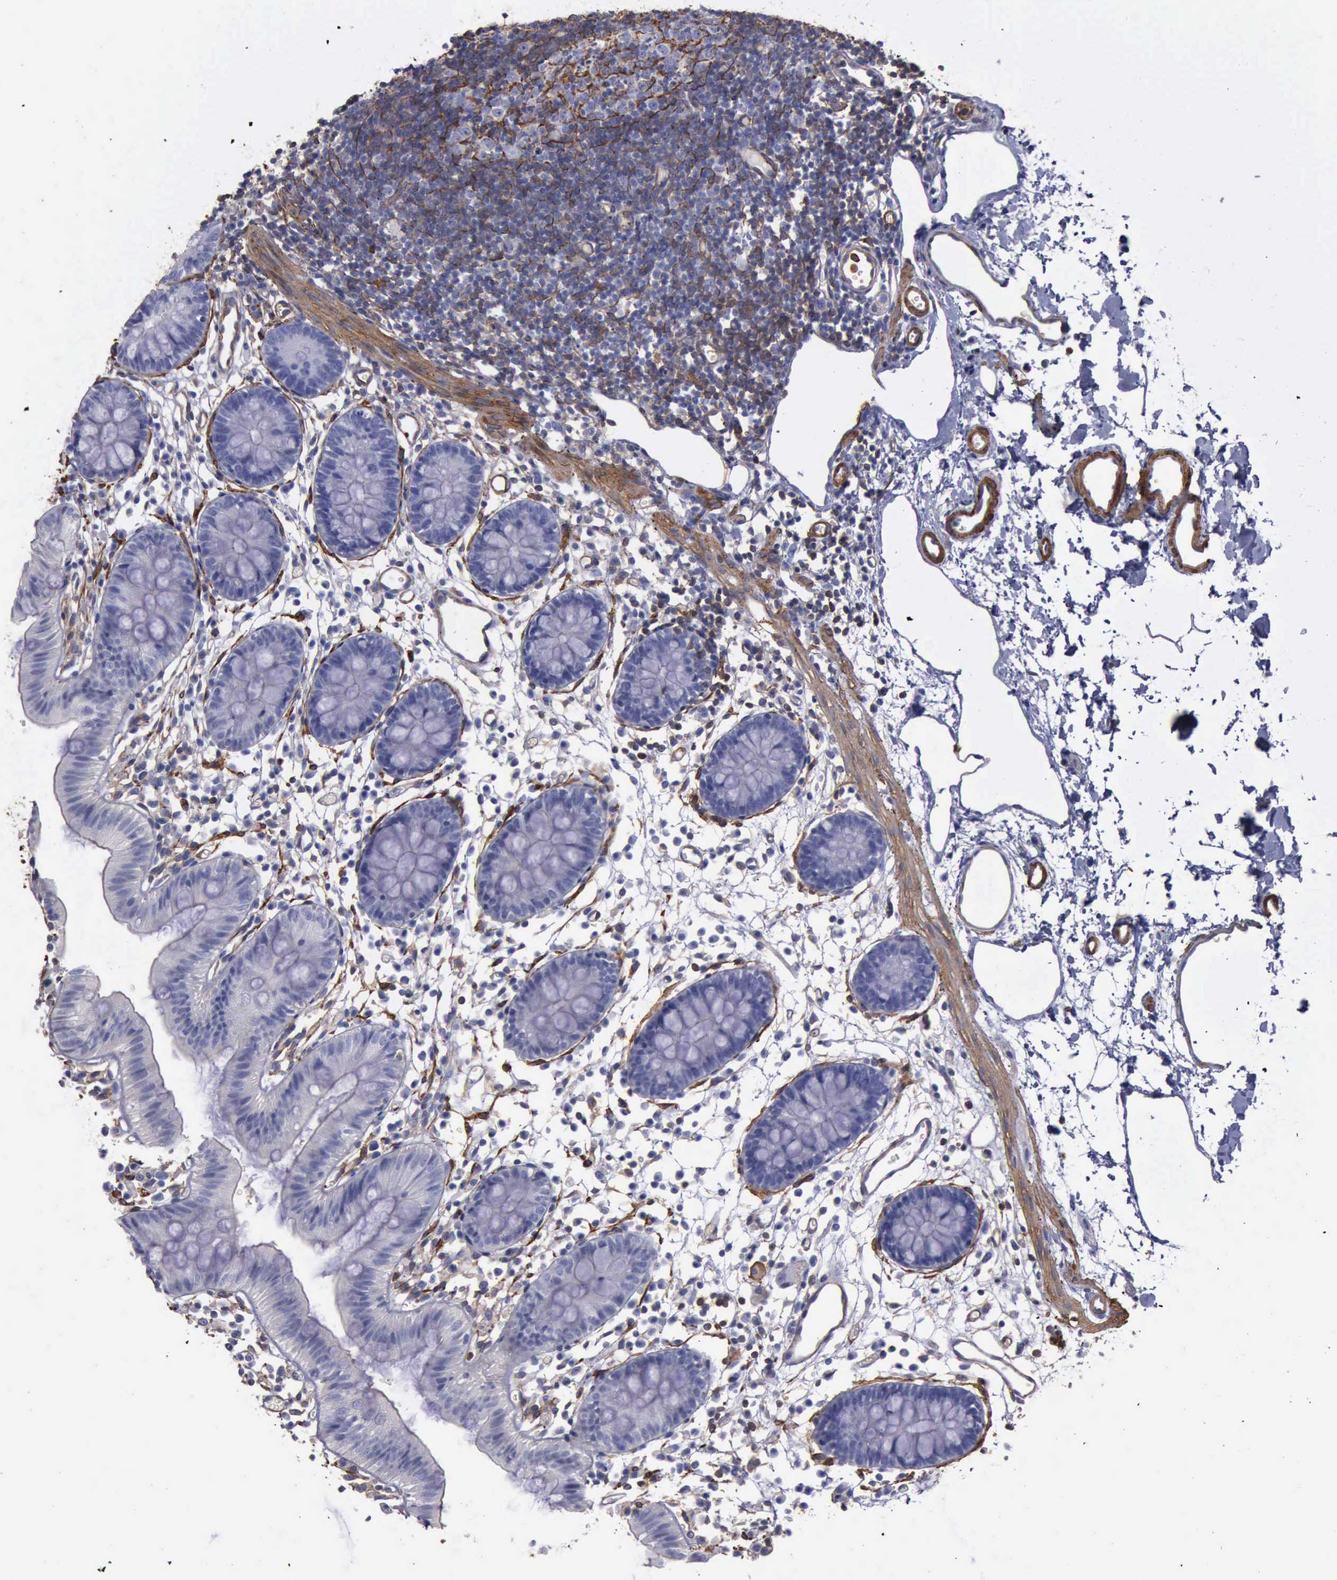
{"staining": {"intensity": "moderate", "quantity": "25%-75%", "location": "cytoplasmic/membranous"}, "tissue": "colon", "cell_type": "Endothelial cells", "image_type": "normal", "snomed": [{"axis": "morphology", "description": "Normal tissue, NOS"}, {"axis": "topography", "description": "Colon"}], "caption": "Immunohistochemical staining of benign human colon reveals 25%-75% levels of moderate cytoplasmic/membranous protein positivity in approximately 25%-75% of endothelial cells. The protein is stained brown, and the nuclei are stained in blue (DAB IHC with brightfield microscopy, high magnification).", "gene": "FLNA", "patient": {"sex": "male", "age": 14}}